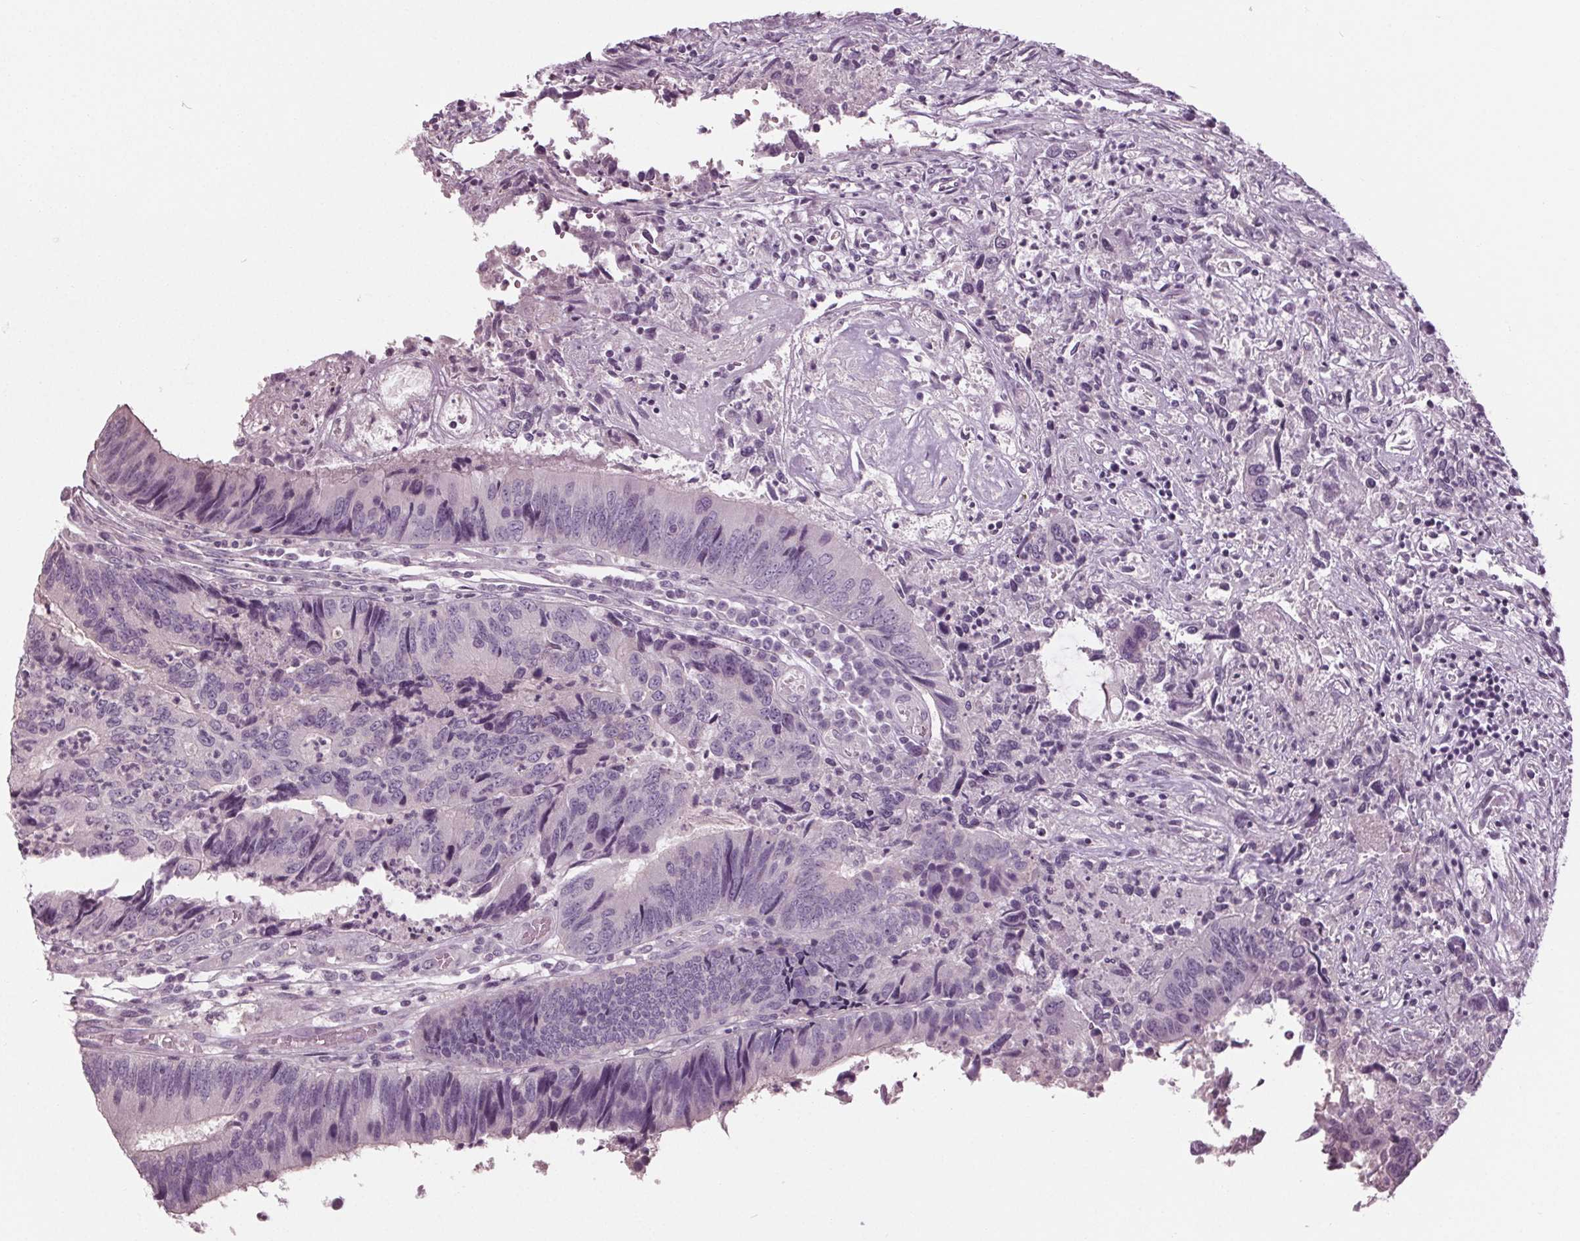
{"staining": {"intensity": "negative", "quantity": "none", "location": "none"}, "tissue": "colorectal cancer", "cell_type": "Tumor cells", "image_type": "cancer", "snomed": [{"axis": "morphology", "description": "Adenocarcinoma, NOS"}, {"axis": "topography", "description": "Colon"}], "caption": "DAB (3,3'-diaminobenzidine) immunohistochemical staining of colorectal adenocarcinoma demonstrates no significant expression in tumor cells.", "gene": "TNNC2", "patient": {"sex": "female", "age": 67}}